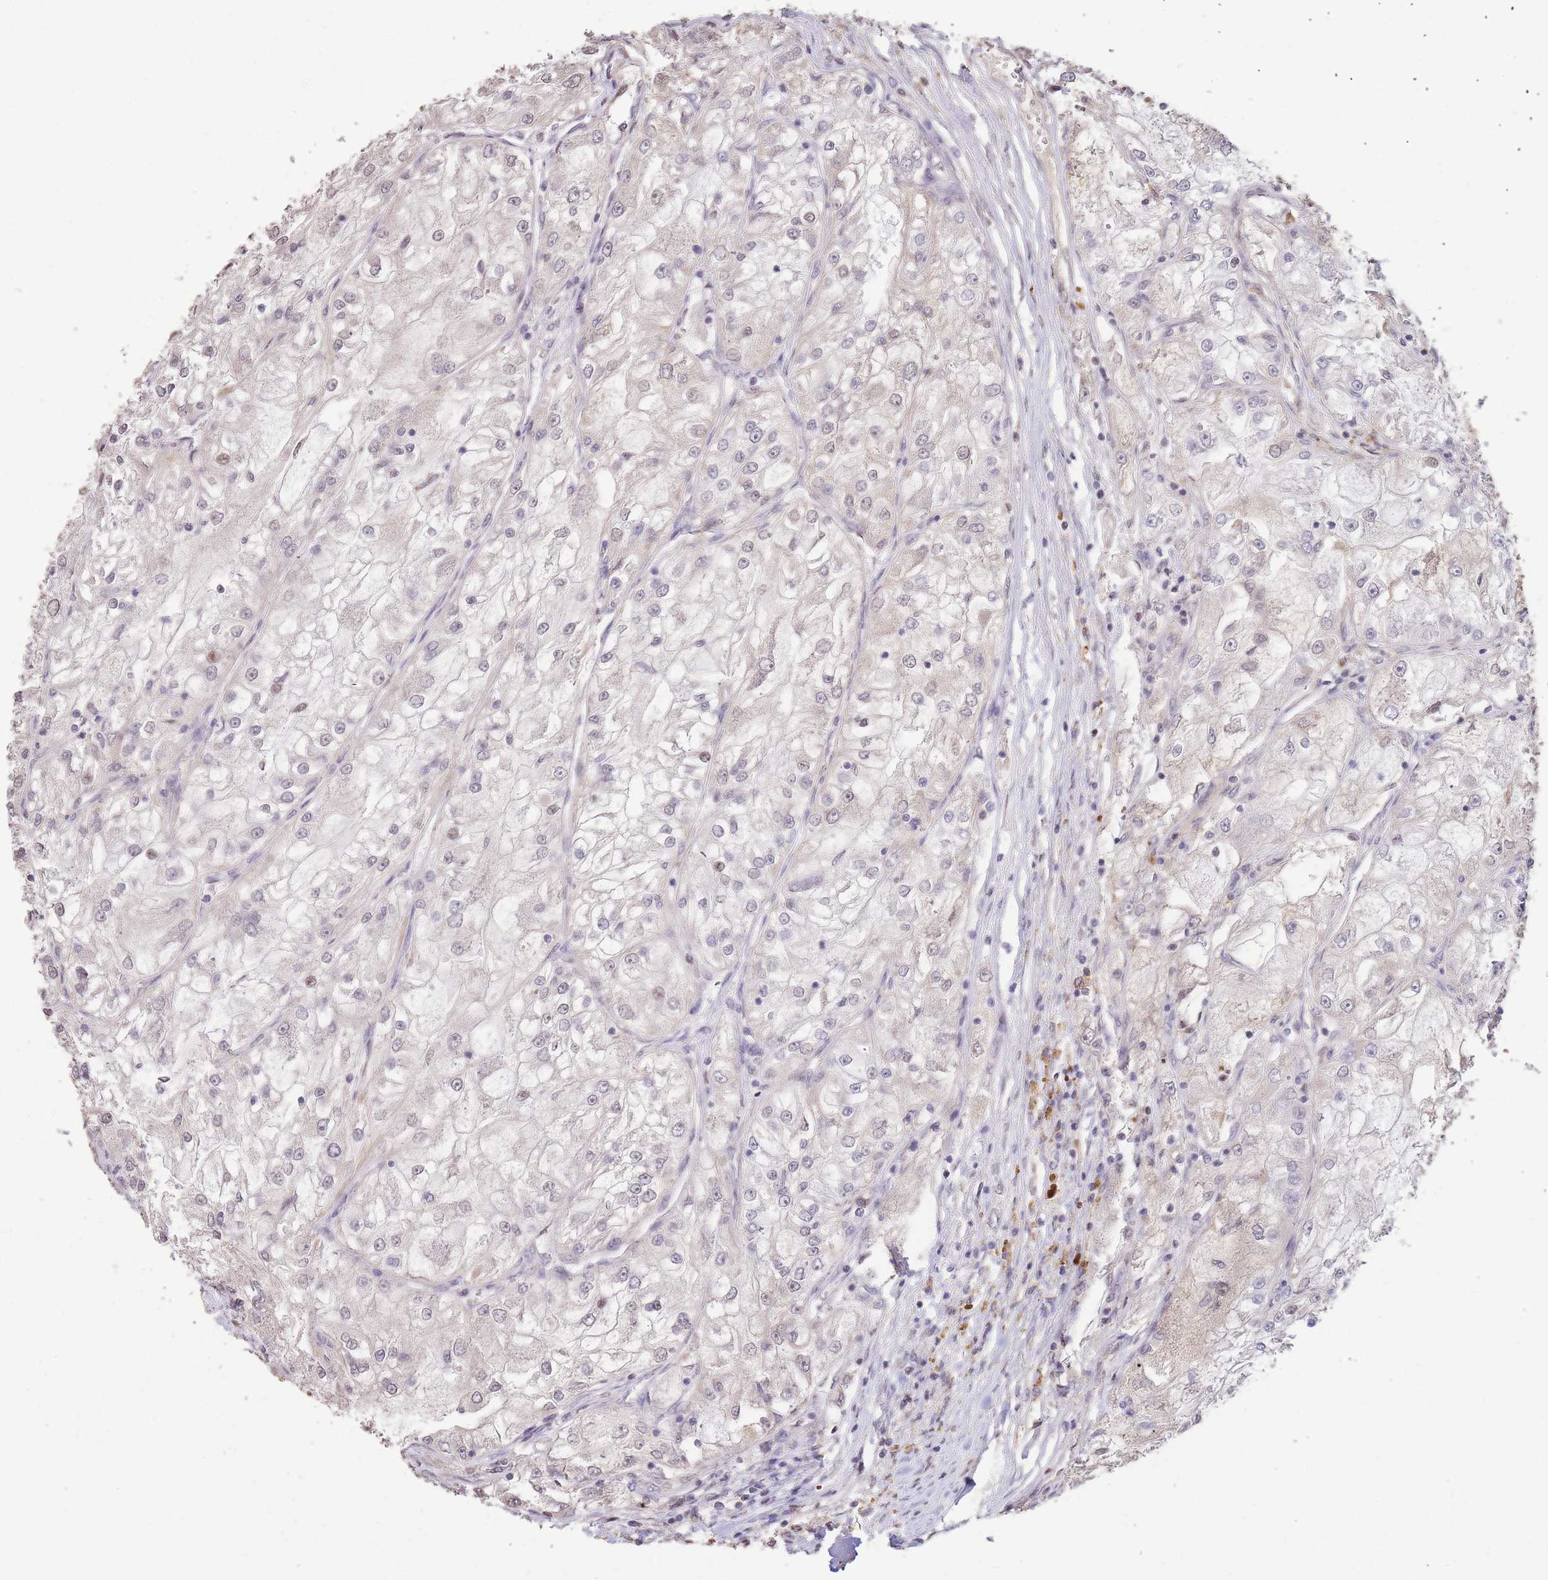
{"staining": {"intensity": "negative", "quantity": "none", "location": "none"}, "tissue": "renal cancer", "cell_type": "Tumor cells", "image_type": "cancer", "snomed": [{"axis": "morphology", "description": "Adenocarcinoma, NOS"}, {"axis": "topography", "description": "Kidney"}], "caption": "DAB immunohistochemical staining of human renal cancer demonstrates no significant staining in tumor cells.", "gene": "RGS14", "patient": {"sex": "female", "age": 72}}